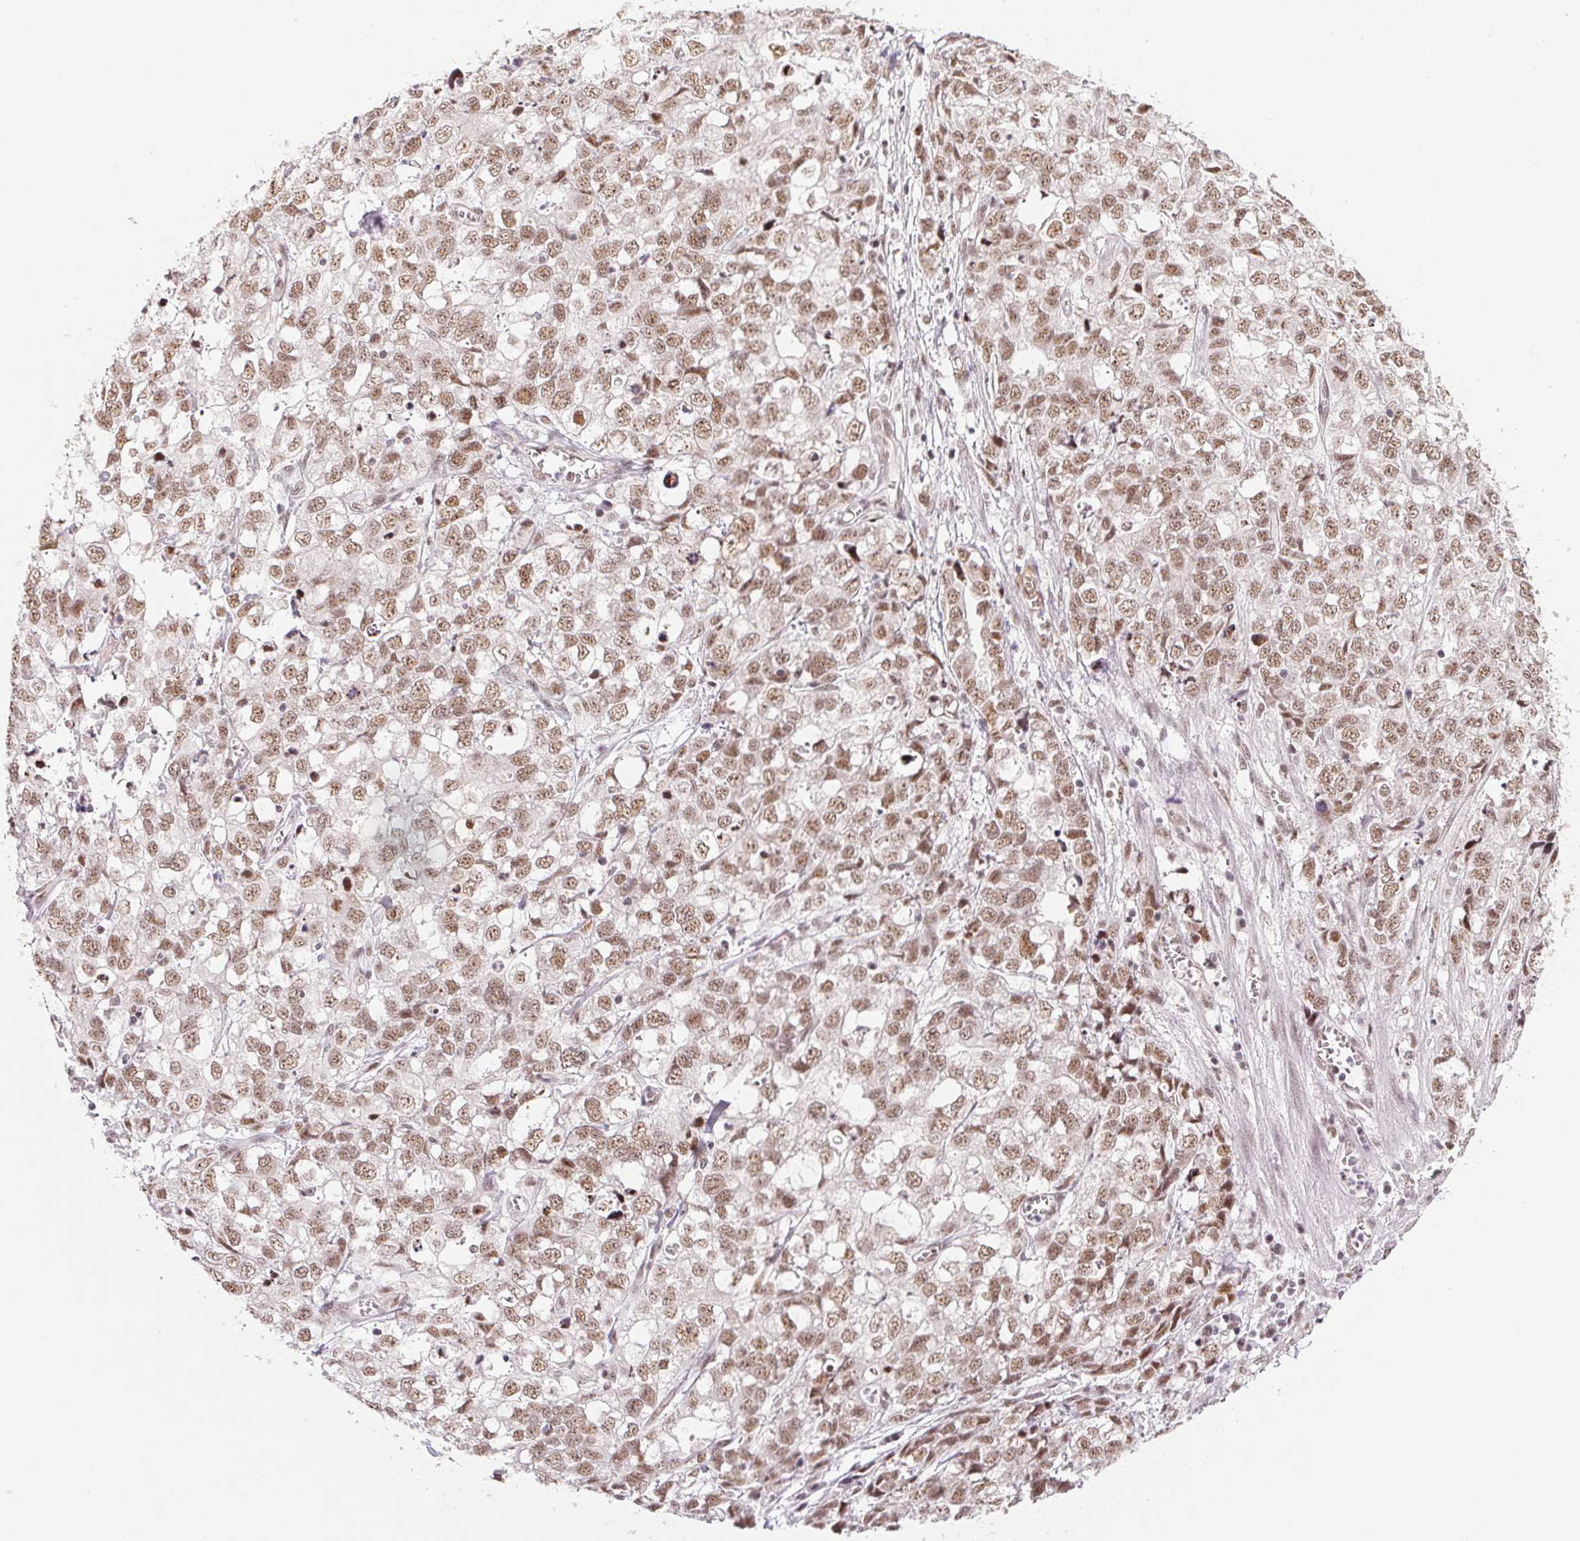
{"staining": {"intensity": "moderate", "quantity": ">75%", "location": "nuclear"}, "tissue": "stomach cancer", "cell_type": "Tumor cells", "image_type": "cancer", "snomed": [{"axis": "morphology", "description": "Adenocarcinoma, NOS"}, {"axis": "topography", "description": "Stomach, upper"}], "caption": "The immunohistochemical stain highlights moderate nuclear staining in tumor cells of stomach cancer tissue.", "gene": "SRSF7", "patient": {"sex": "male", "age": 81}}